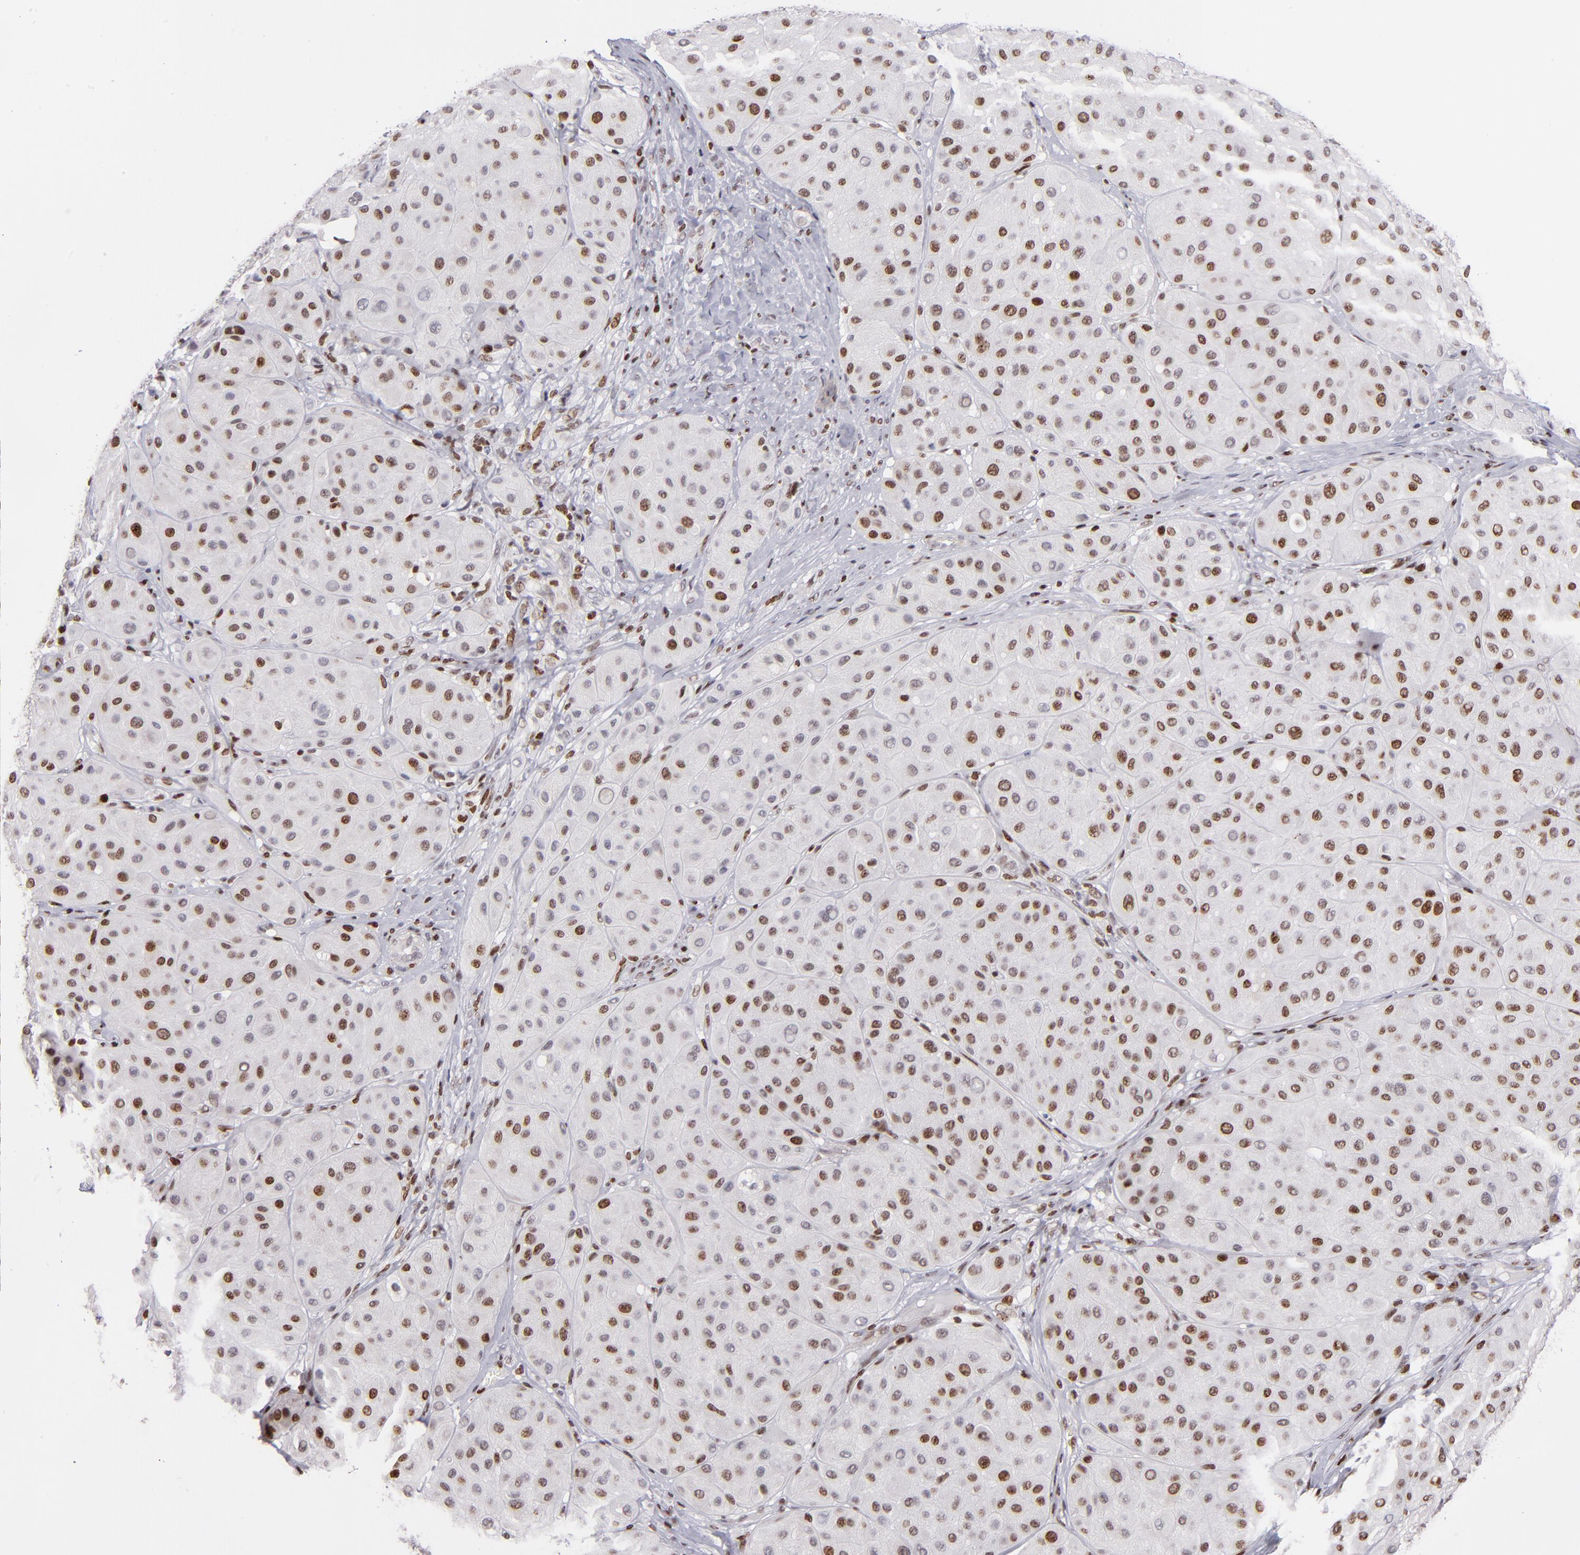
{"staining": {"intensity": "moderate", "quantity": "25%-75%", "location": "nuclear"}, "tissue": "melanoma", "cell_type": "Tumor cells", "image_type": "cancer", "snomed": [{"axis": "morphology", "description": "Normal tissue, NOS"}, {"axis": "morphology", "description": "Malignant melanoma, Metastatic site"}, {"axis": "topography", "description": "Skin"}], "caption": "Human melanoma stained with a protein marker demonstrates moderate staining in tumor cells.", "gene": "POLA1", "patient": {"sex": "male", "age": 41}}